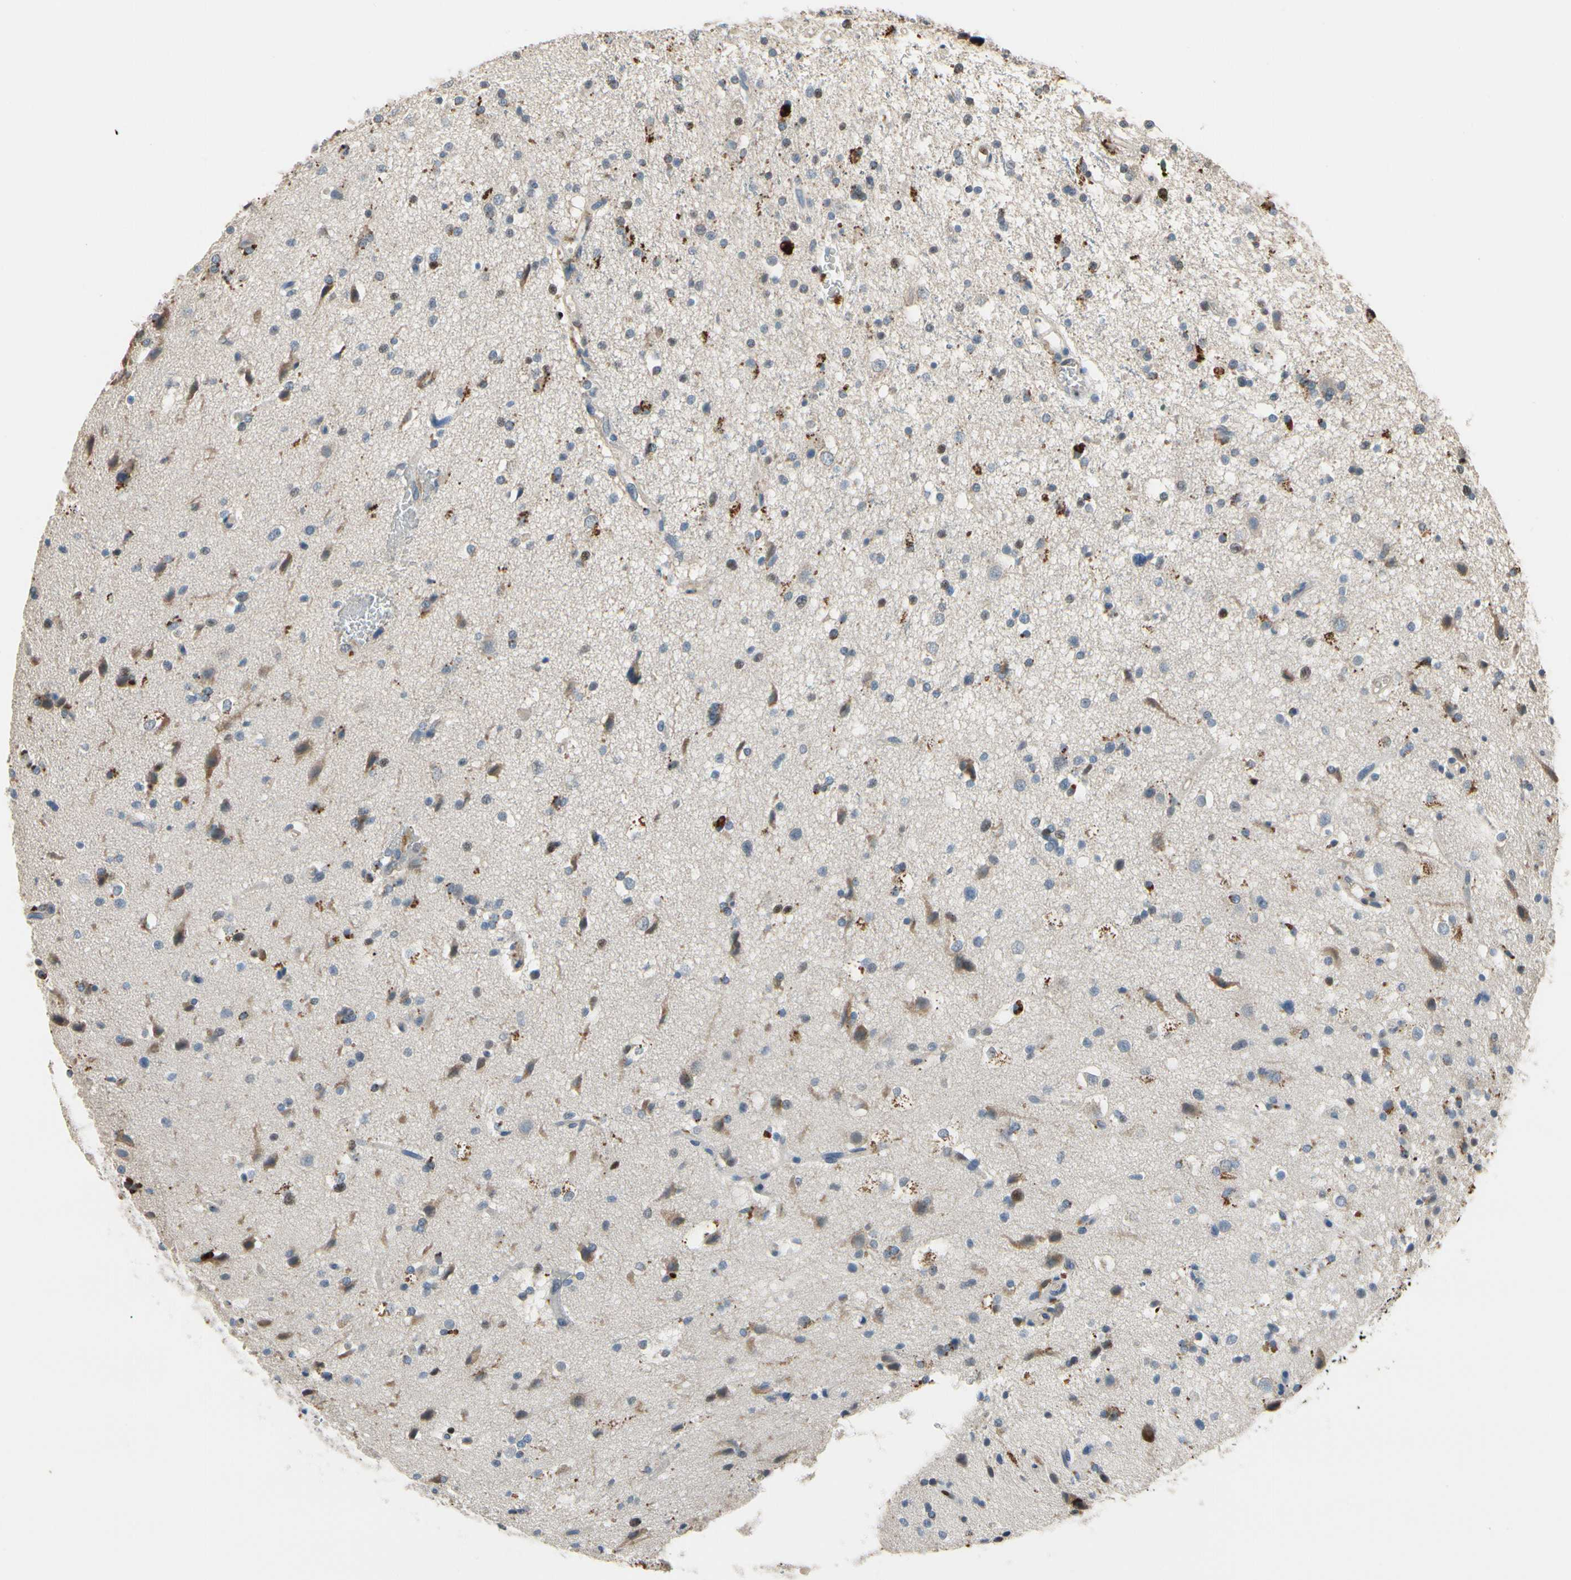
{"staining": {"intensity": "strong", "quantity": "<25%", "location": "cytoplasmic/membranous"}, "tissue": "glioma", "cell_type": "Tumor cells", "image_type": "cancer", "snomed": [{"axis": "morphology", "description": "Glioma, malignant, High grade"}, {"axis": "topography", "description": "Brain"}], "caption": "Malignant high-grade glioma was stained to show a protein in brown. There is medium levels of strong cytoplasmic/membranous positivity in about <25% of tumor cells.", "gene": "ZKSCAN4", "patient": {"sex": "male", "age": 33}}